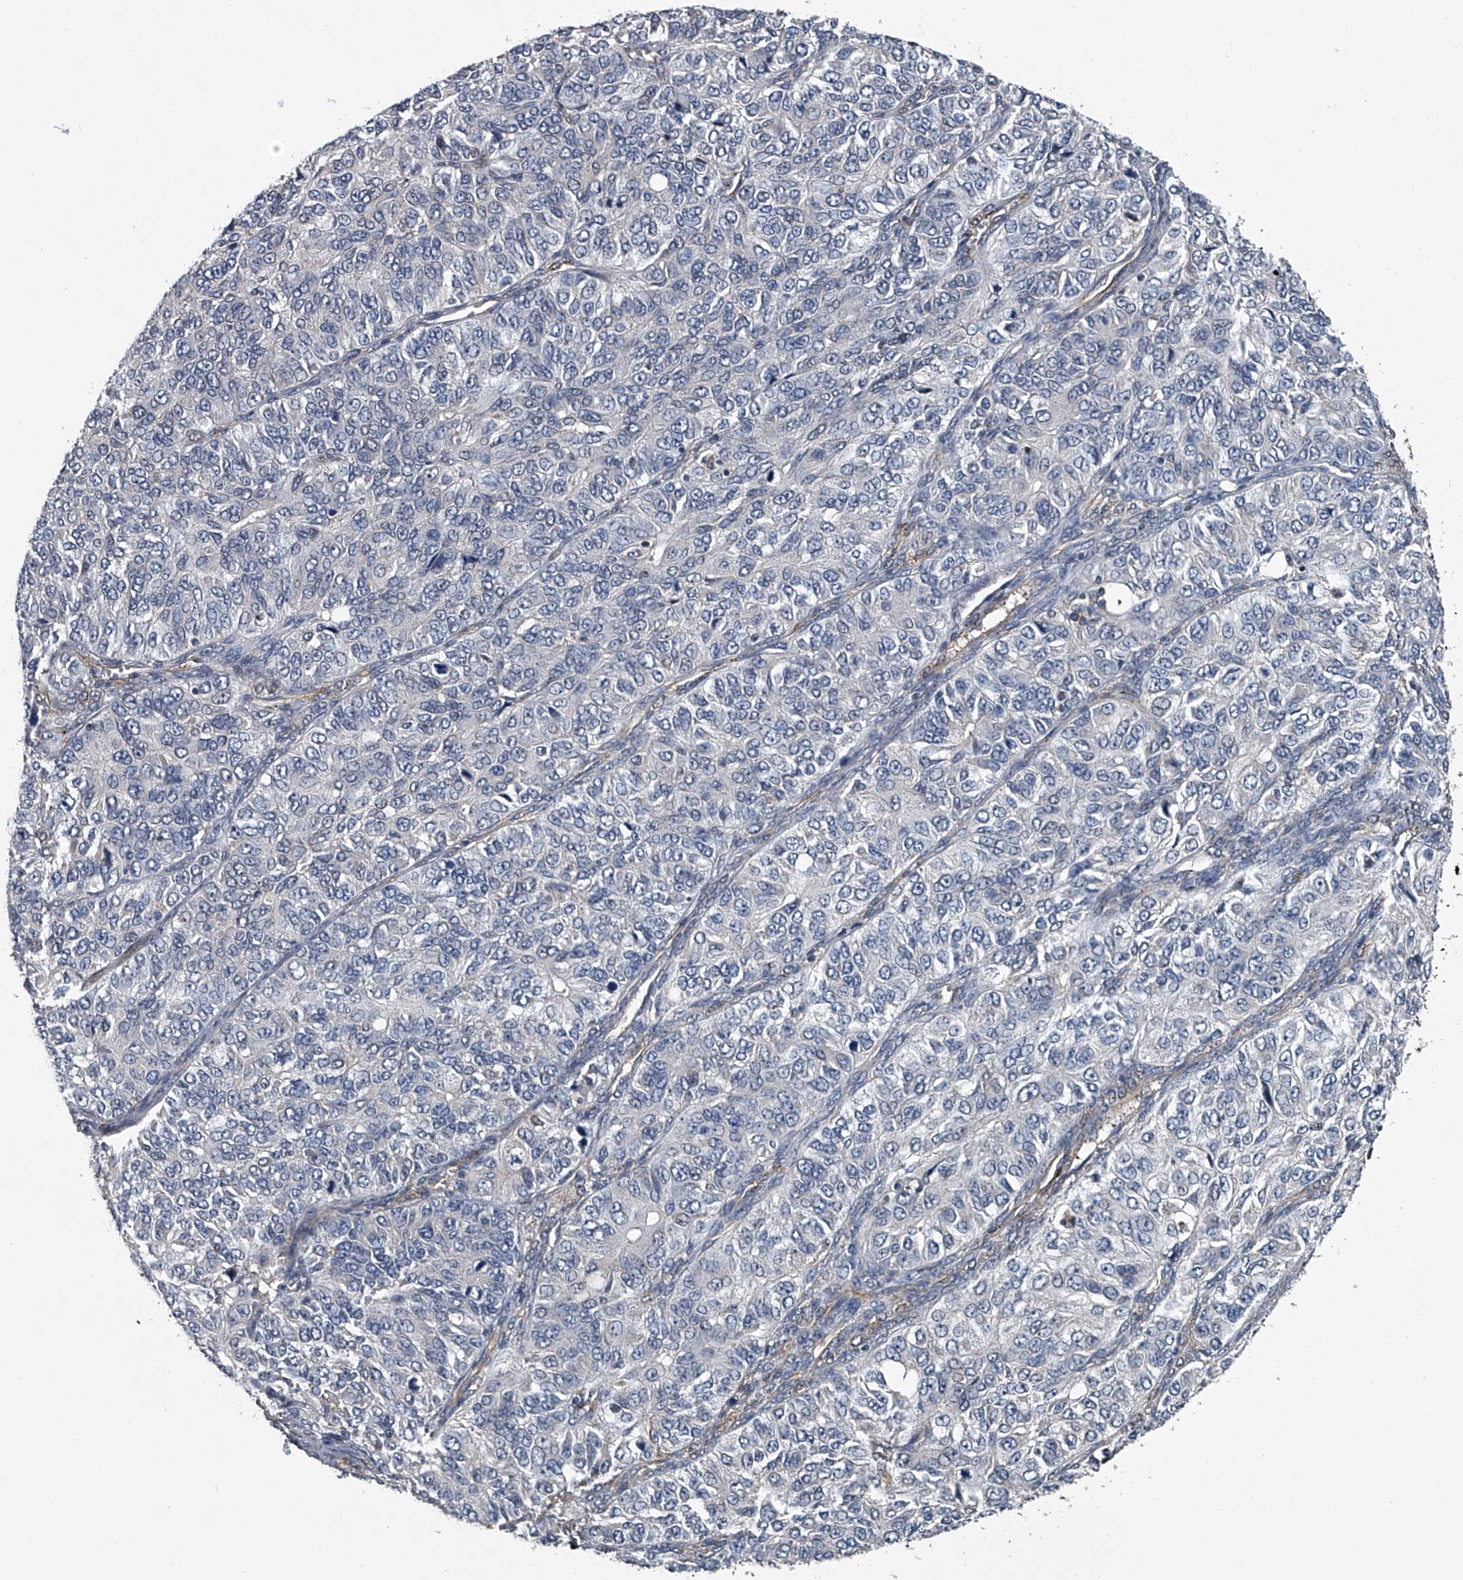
{"staining": {"intensity": "negative", "quantity": "none", "location": "none"}, "tissue": "ovarian cancer", "cell_type": "Tumor cells", "image_type": "cancer", "snomed": [{"axis": "morphology", "description": "Carcinoma, endometroid"}, {"axis": "topography", "description": "Ovary"}], "caption": "Immunohistochemistry (IHC) image of human ovarian cancer (endometroid carcinoma) stained for a protein (brown), which shows no positivity in tumor cells.", "gene": "LDLRAD2", "patient": {"sex": "female", "age": 51}}